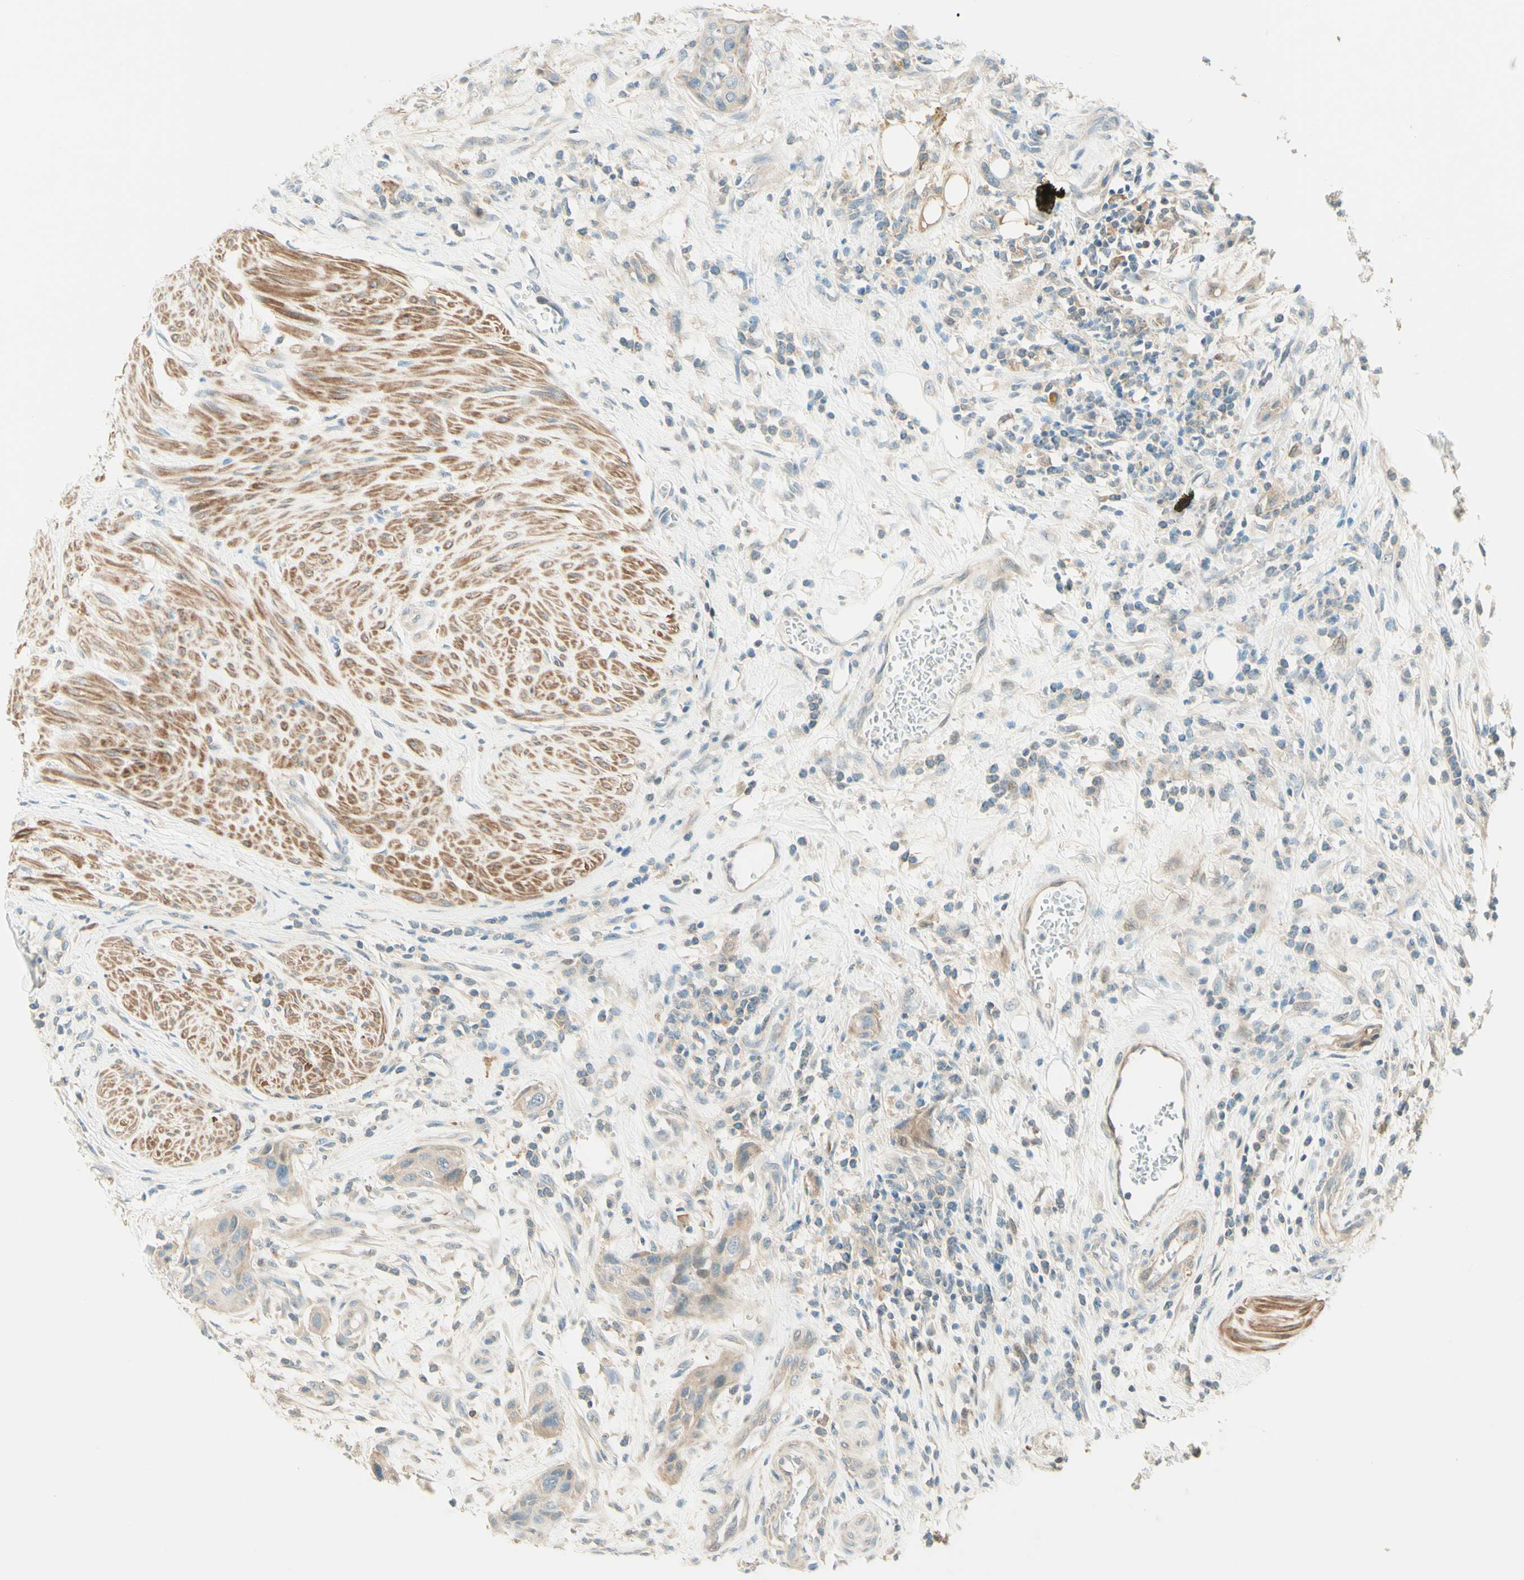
{"staining": {"intensity": "weak", "quantity": ">75%", "location": "cytoplasmic/membranous"}, "tissue": "urothelial cancer", "cell_type": "Tumor cells", "image_type": "cancer", "snomed": [{"axis": "morphology", "description": "Urothelial carcinoma, High grade"}, {"axis": "topography", "description": "Urinary bladder"}], "caption": "This is a photomicrograph of IHC staining of urothelial carcinoma (high-grade), which shows weak positivity in the cytoplasmic/membranous of tumor cells.", "gene": "PROM1", "patient": {"sex": "male", "age": 35}}